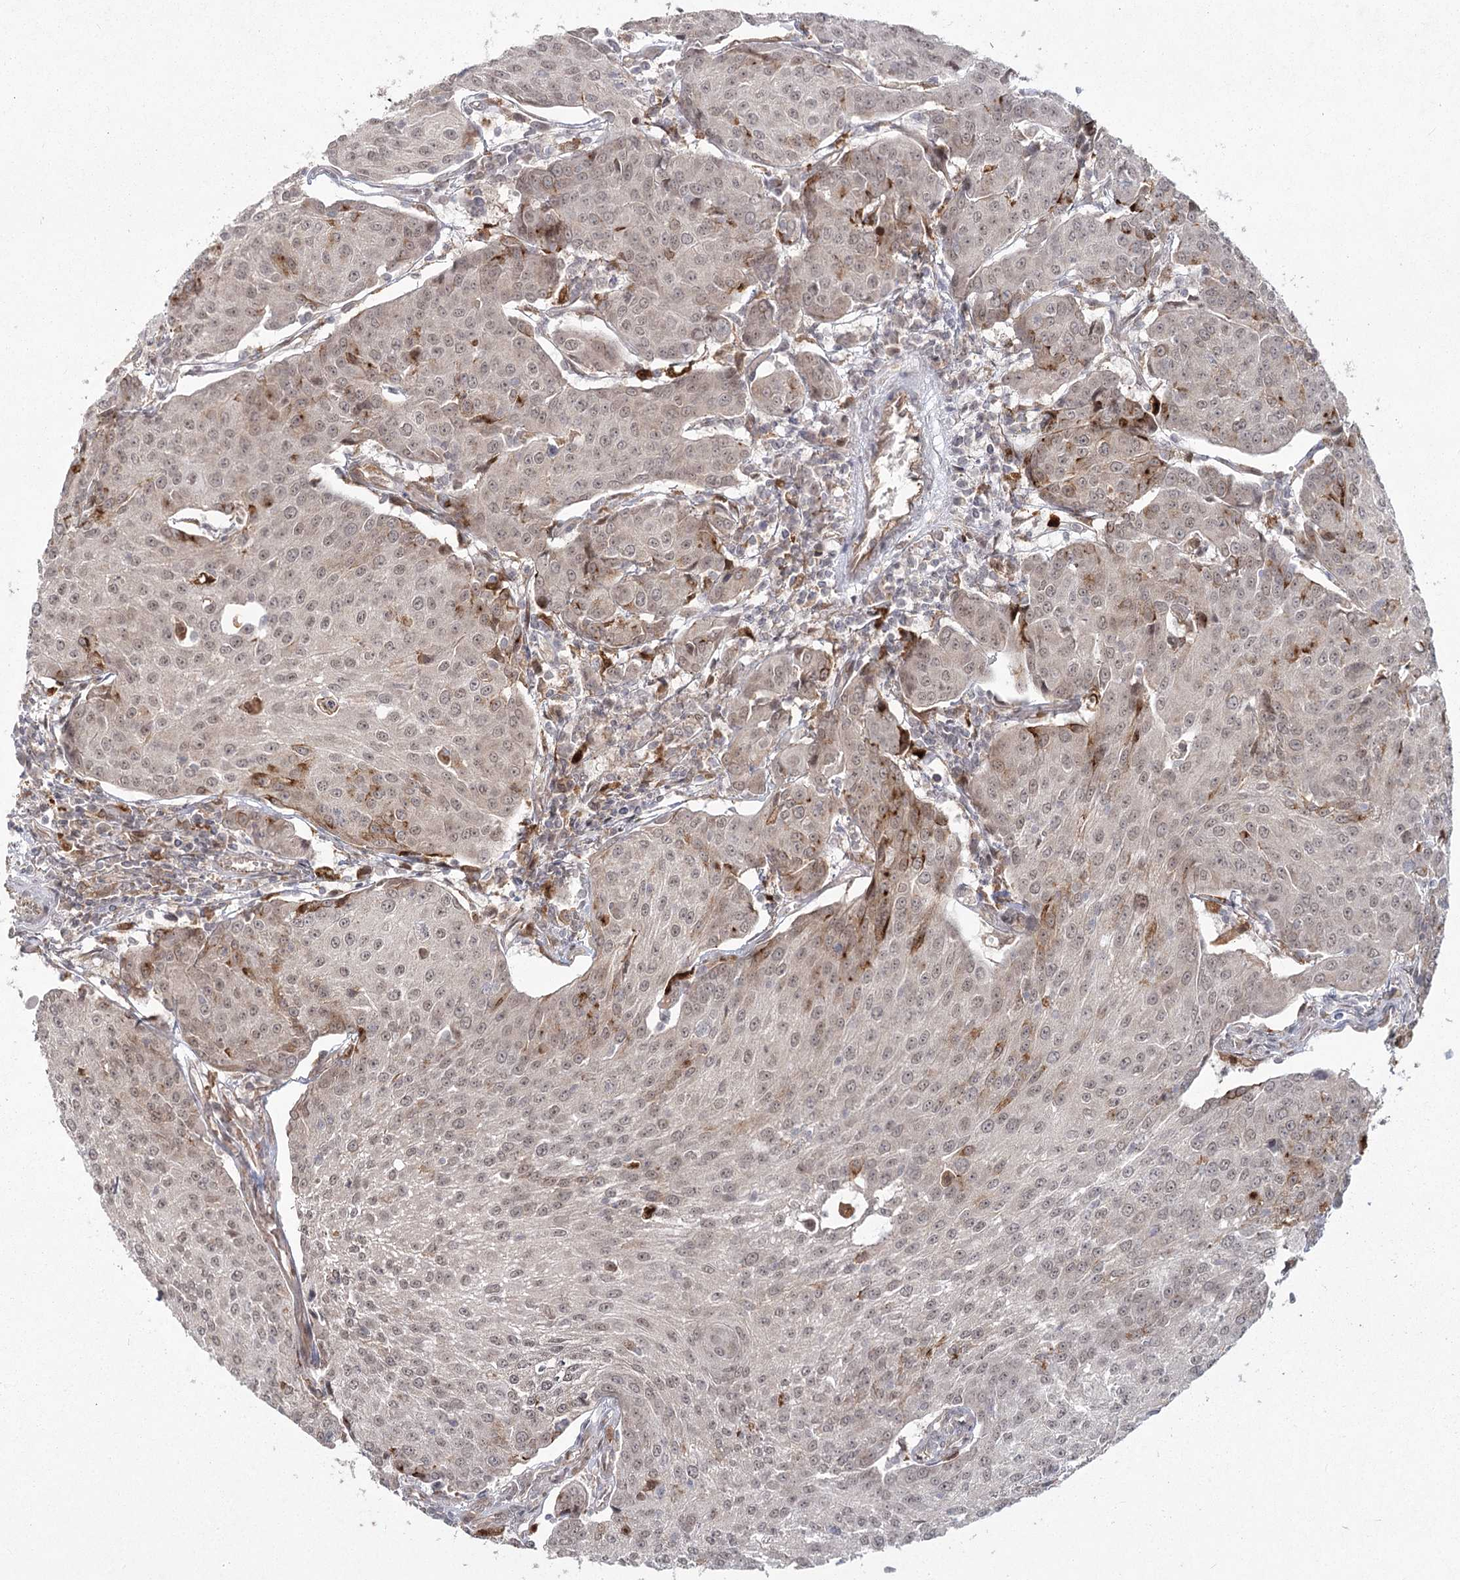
{"staining": {"intensity": "weak", "quantity": ">75%", "location": "cytoplasmic/membranous,nuclear"}, "tissue": "urothelial cancer", "cell_type": "Tumor cells", "image_type": "cancer", "snomed": [{"axis": "morphology", "description": "Urothelial carcinoma, High grade"}, {"axis": "topography", "description": "Urinary bladder"}], "caption": "Brown immunohistochemical staining in human urothelial cancer shows weak cytoplasmic/membranous and nuclear positivity in about >75% of tumor cells. (IHC, brightfield microscopy, high magnification).", "gene": "AP2M1", "patient": {"sex": "female", "age": 85}}